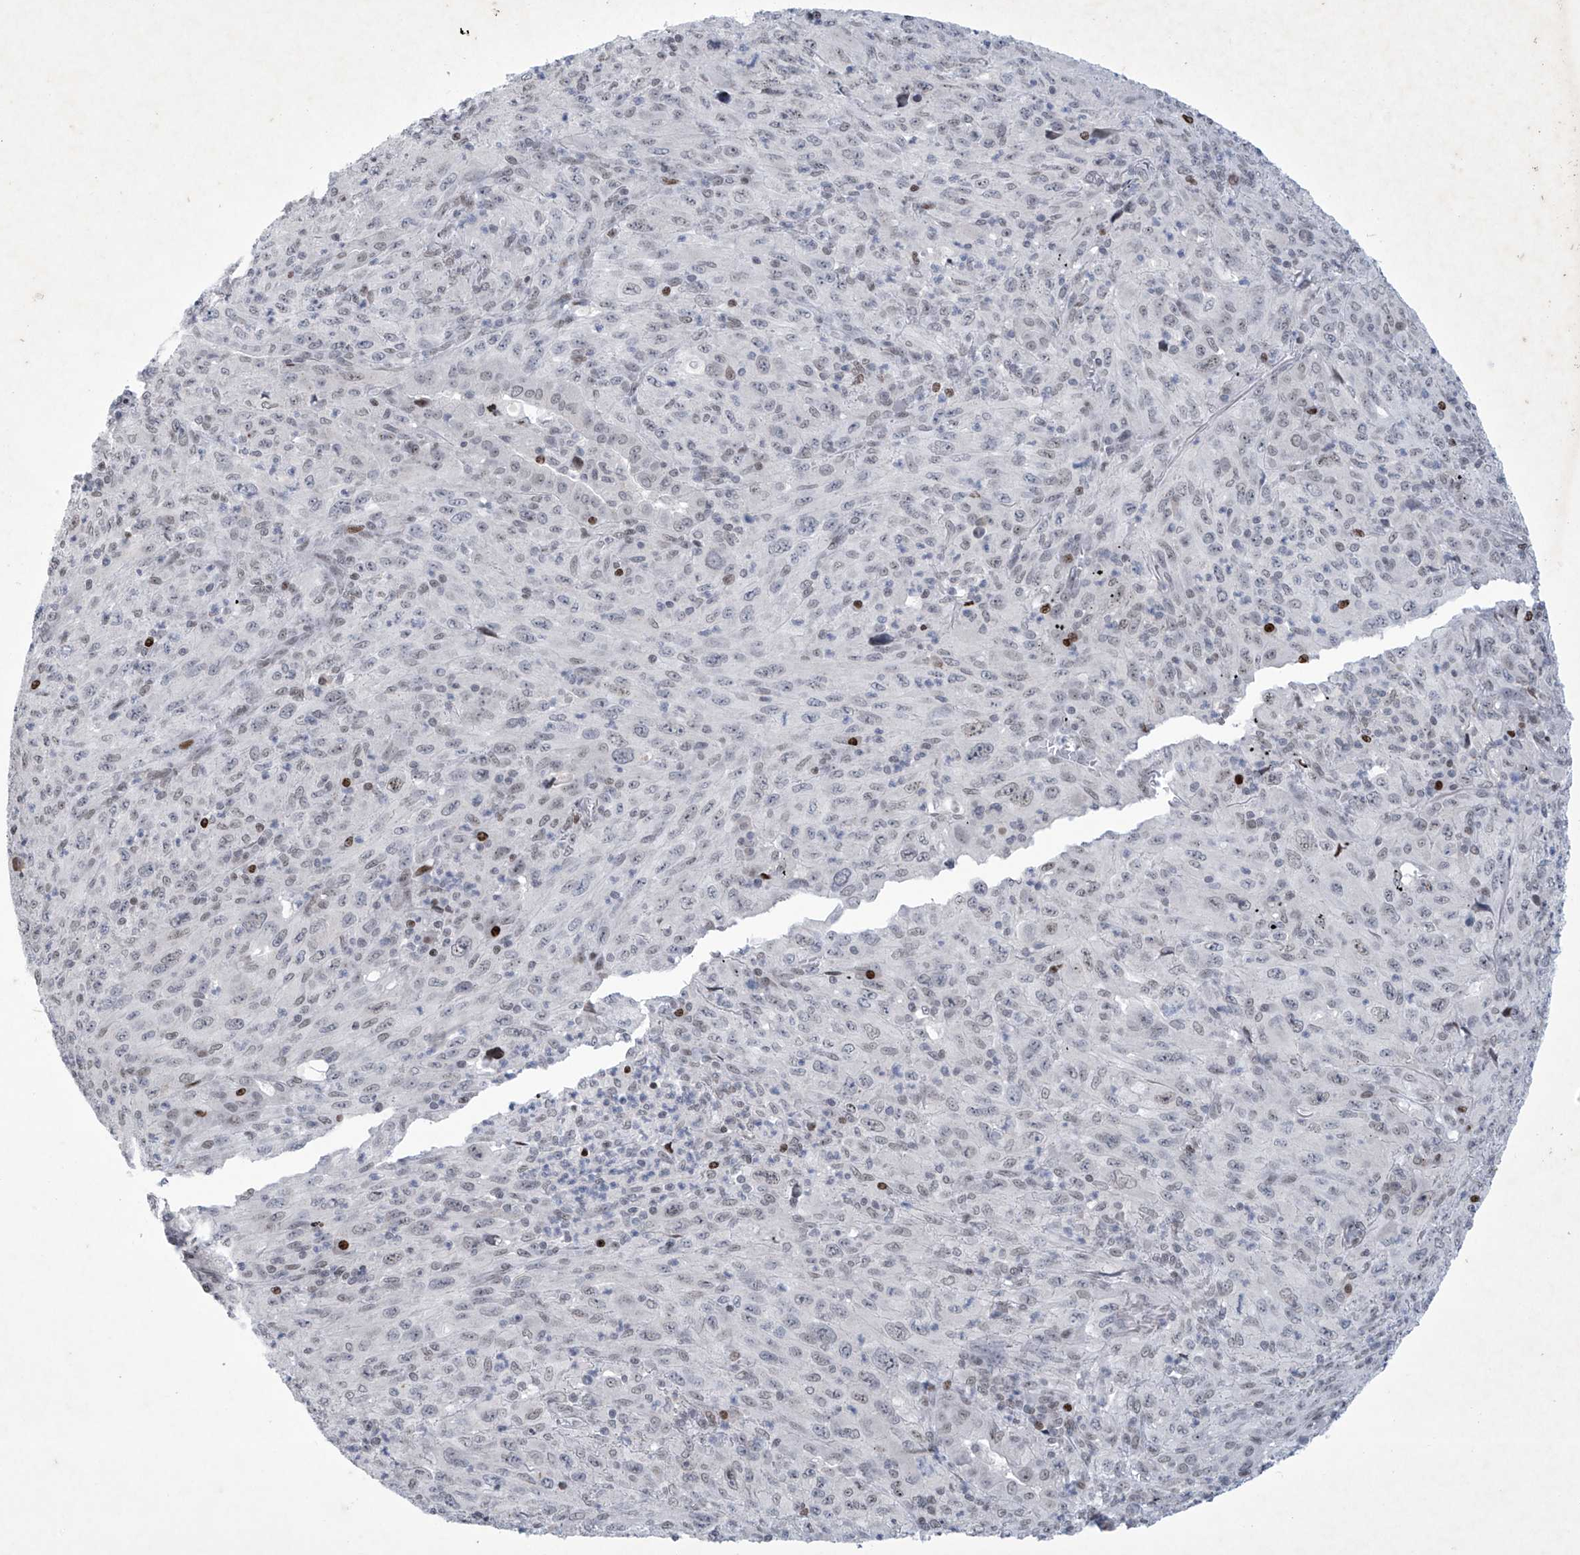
{"staining": {"intensity": "weak", "quantity": "<25%", "location": "nuclear"}, "tissue": "melanoma", "cell_type": "Tumor cells", "image_type": "cancer", "snomed": [{"axis": "morphology", "description": "Malignant melanoma, Metastatic site"}, {"axis": "topography", "description": "Skin"}], "caption": "Protein analysis of melanoma reveals no significant staining in tumor cells. The staining is performed using DAB (3,3'-diaminobenzidine) brown chromogen with nuclei counter-stained in using hematoxylin.", "gene": "RFX7", "patient": {"sex": "female", "age": 56}}